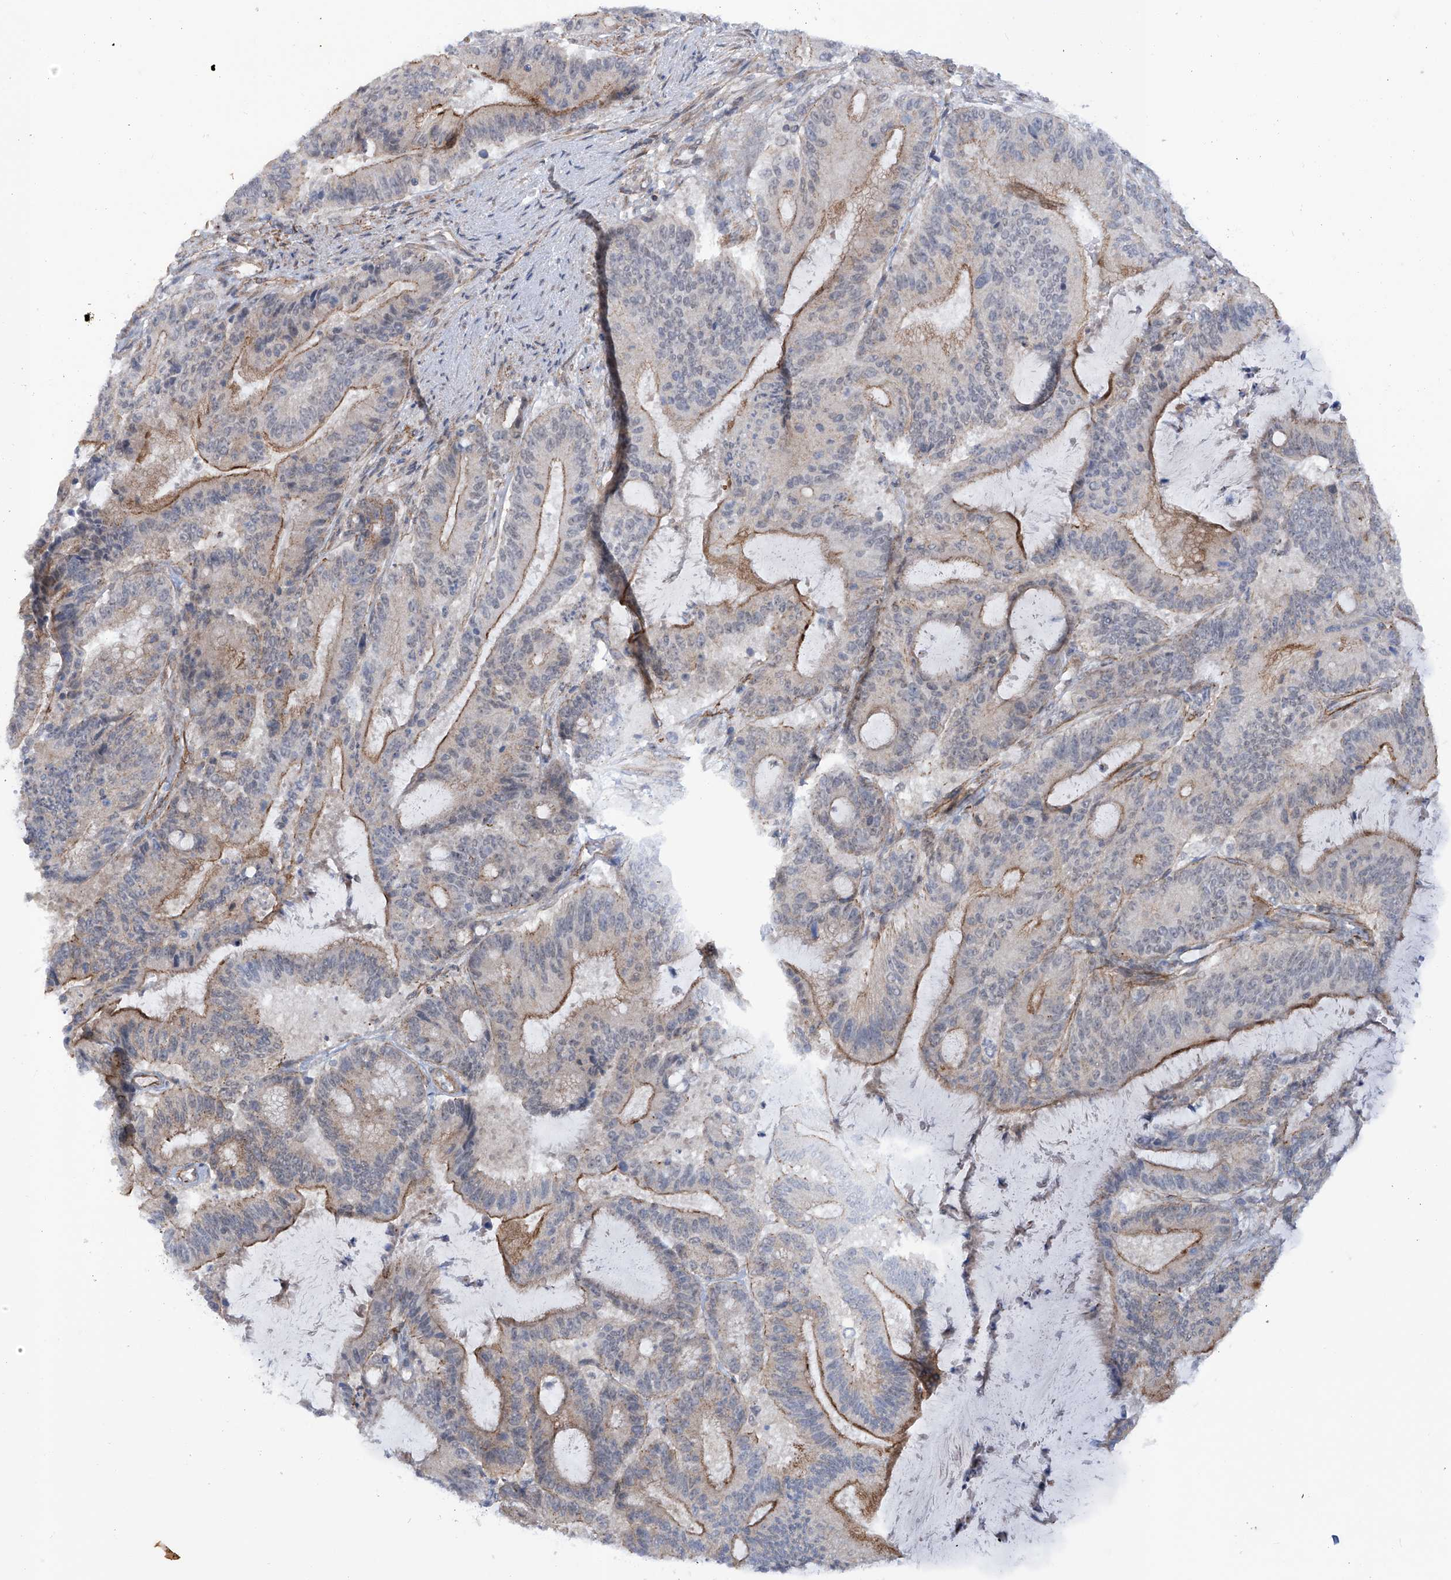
{"staining": {"intensity": "moderate", "quantity": "25%-75%", "location": "cytoplasmic/membranous"}, "tissue": "liver cancer", "cell_type": "Tumor cells", "image_type": "cancer", "snomed": [{"axis": "morphology", "description": "Normal tissue, NOS"}, {"axis": "morphology", "description": "Cholangiocarcinoma"}, {"axis": "topography", "description": "Liver"}, {"axis": "topography", "description": "Peripheral nerve tissue"}], "caption": "Moderate cytoplasmic/membranous positivity for a protein is appreciated in approximately 25%-75% of tumor cells of liver cancer (cholangiocarcinoma) using IHC.", "gene": "ZNF490", "patient": {"sex": "female", "age": 73}}